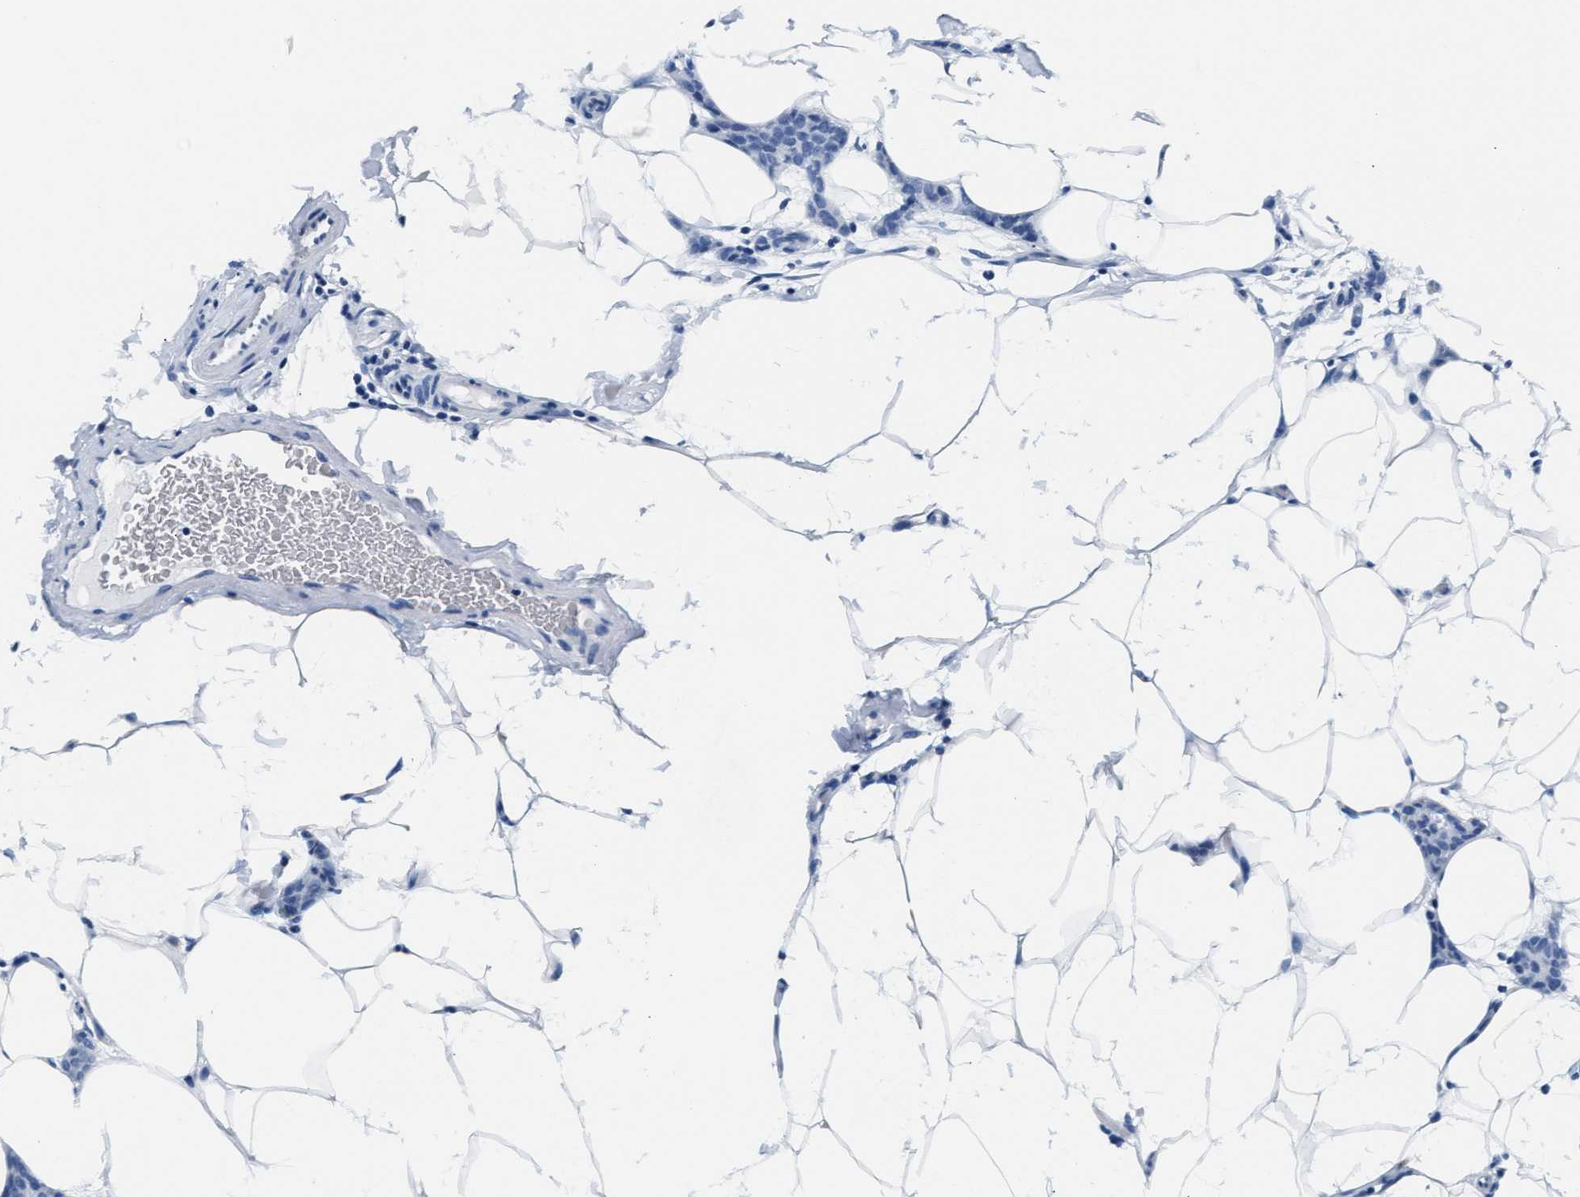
{"staining": {"intensity": "negative", "quantity": "none", "location": "none"}, "tissue": "breast cancer", "cell_type": "Tumor cells", "image_type": "cancer", "snomed": [{"axis": "morphology", "description": "Lobular carcinoma"}, {"axis": "topography", "description": "Skin"}, {"axis": "topography", "description": "Breast"}], "caption": "An immunohistochemistry micrograph of breast lobular carcinoma is shown. There is no staining in tumor cells of breast lobular carcinoma. (DAB immunohistochemistry visualized using brightfield microscopy, high magnification).", "gene": "MMP8", "patient": {"sex": "female", "age": 46}}